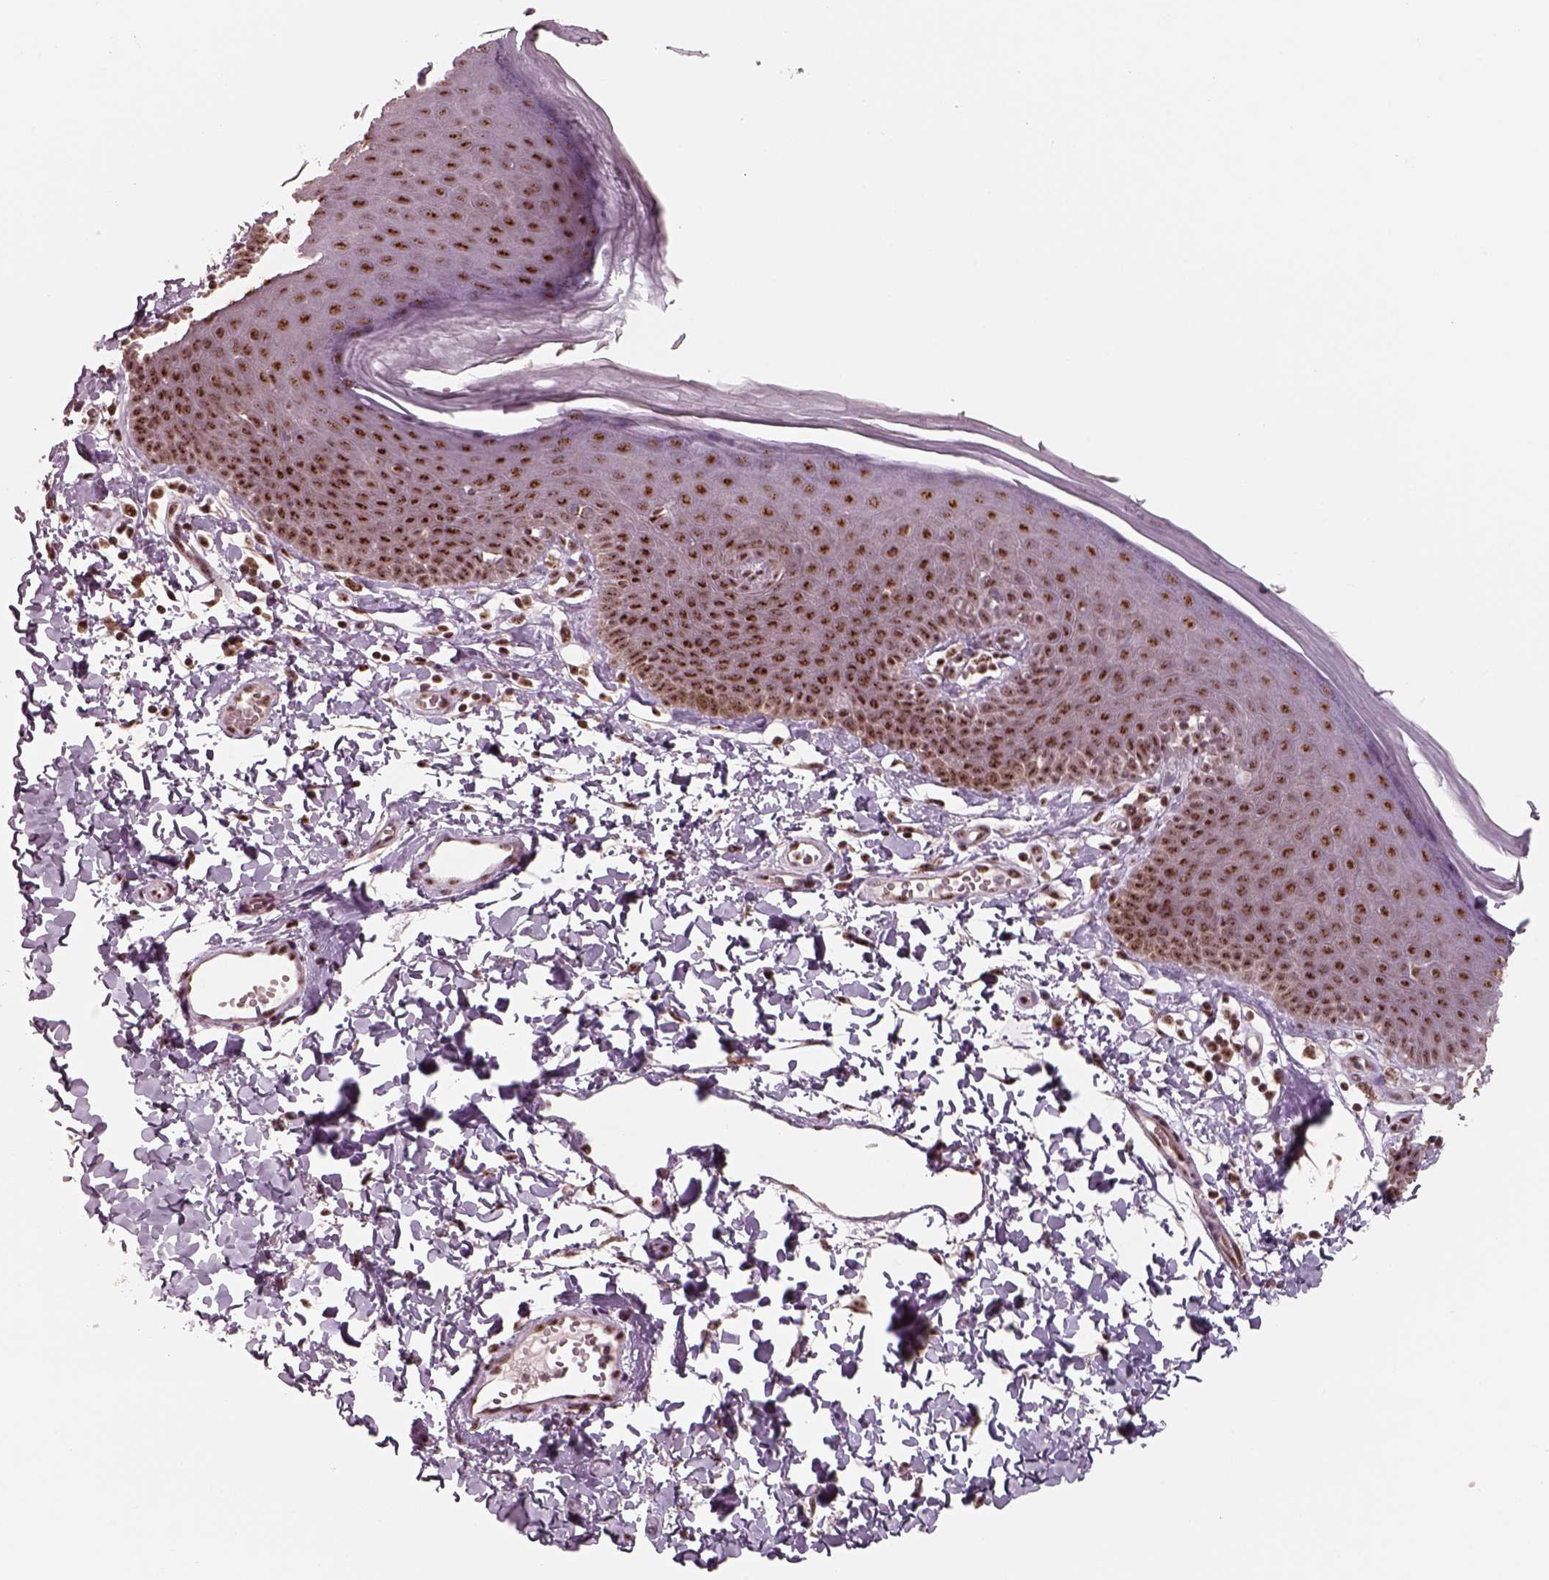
{"staining": {"intensity": "strong", "quantity": ">75%", "location": "nuclear"}, "tissue": "skin", "cell_type": "Epidermal cells", "image_type": "normal", "snomed": [{"axis": "morphology", "description": "Normal tissue, NOS"}, {"axis": "topography", "description": "Anal"}], "caption": "Benign skin displays strong nuclear positivity in approximately >75% of epidermal cells The staining is performed using DAB (3,3'-diaminobenzidine) brown chromogen to label protein expression. The nuclei are counter-stained blue using hematoxylin..", "gene": "ATXN7L3", "patient": {"sex": "male", "age": 53}}